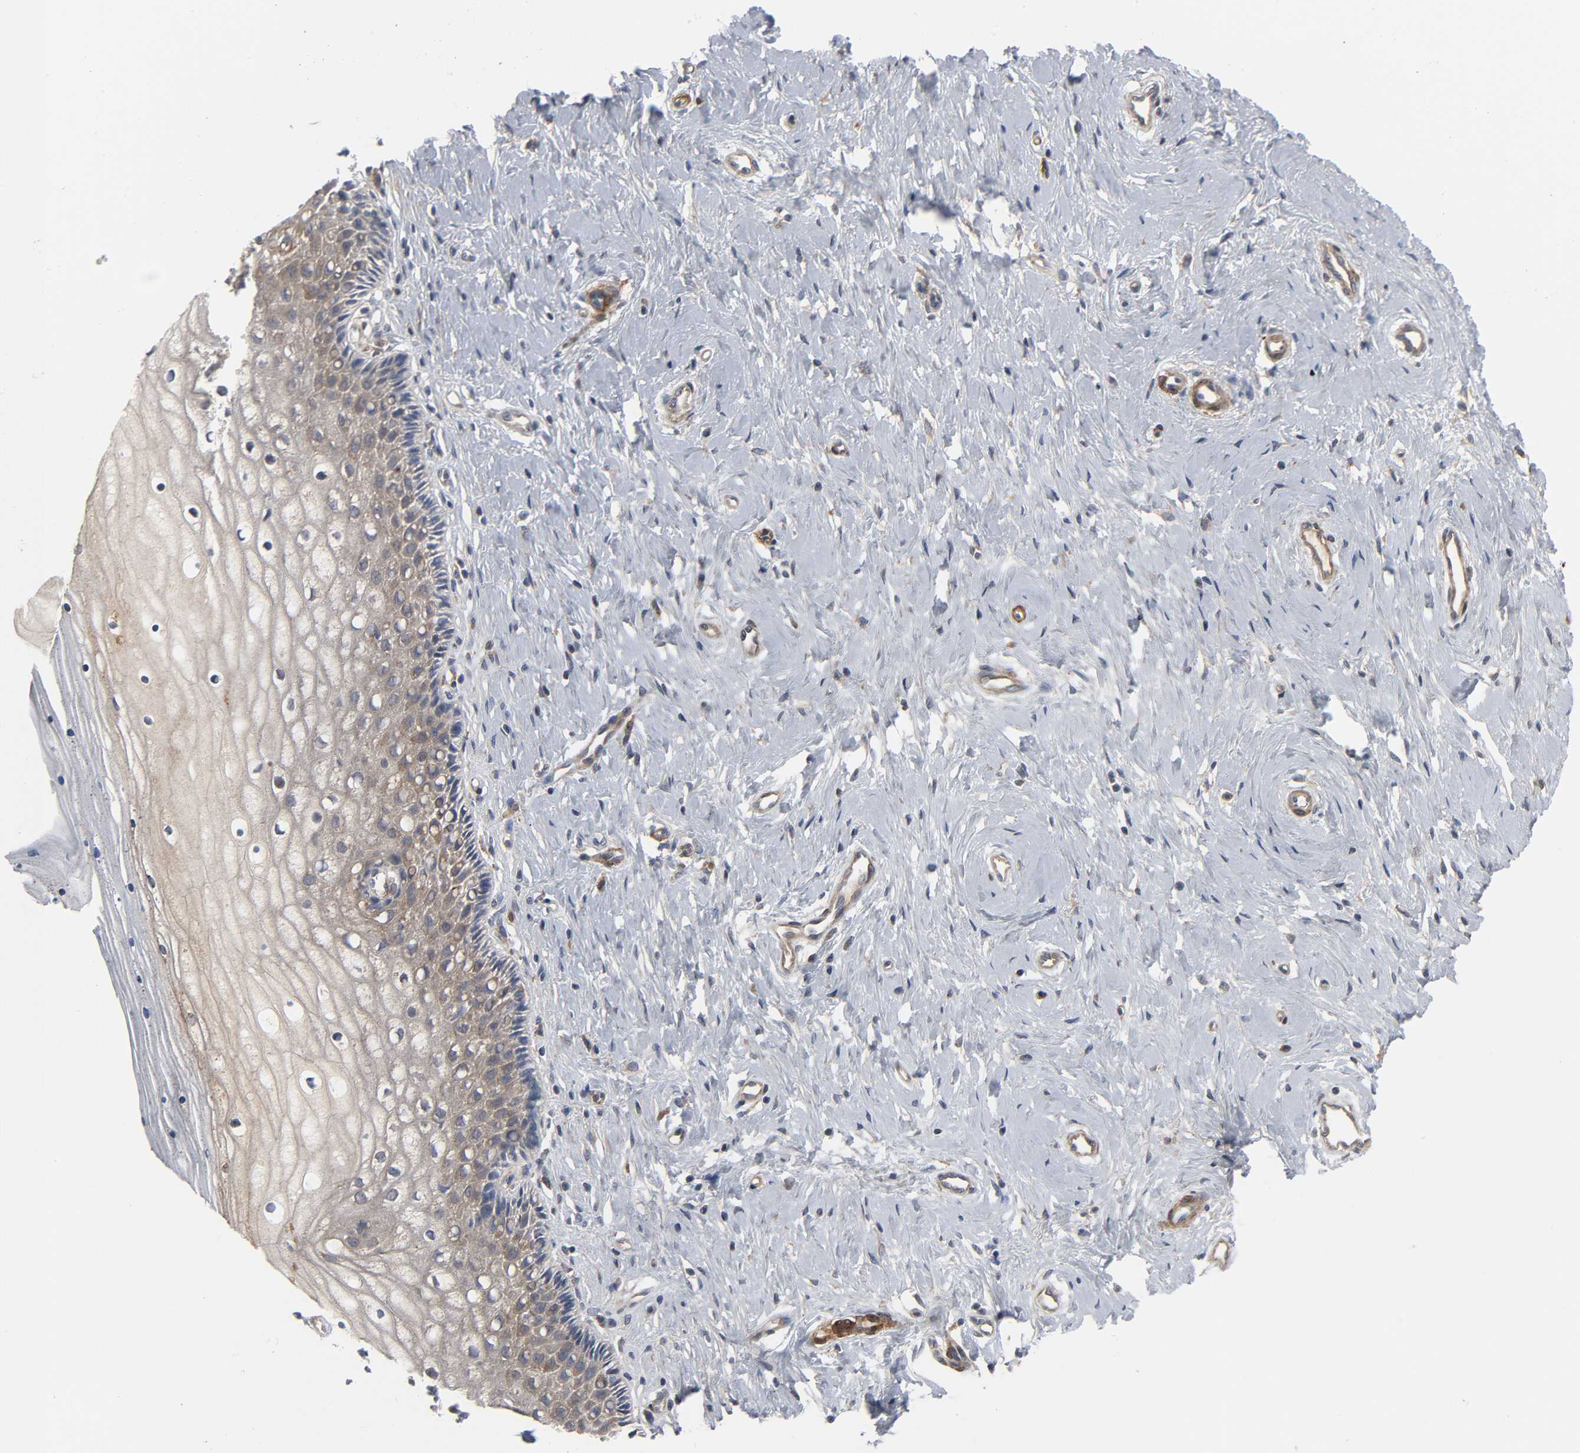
{"staining": {"intensity": "strong", "quantity": ">75%", "location": "cytoplasmic/membranous"}, "tissue": "cervix", "cell_type": "Glandular cells", "image_type": "normal", "snomed": [{"axis": "morphology", "description": "Normal tissue, NOS"}, {"axis": "topography", "description": "Cervix"}], "caption": "Strong cytoplasmic/membranous protein positivity is appreciated in approximately >75% of glandular cells in cervix.", "gene": "ARHGAP1", "patient": {"sex": "female", "age": 46}}